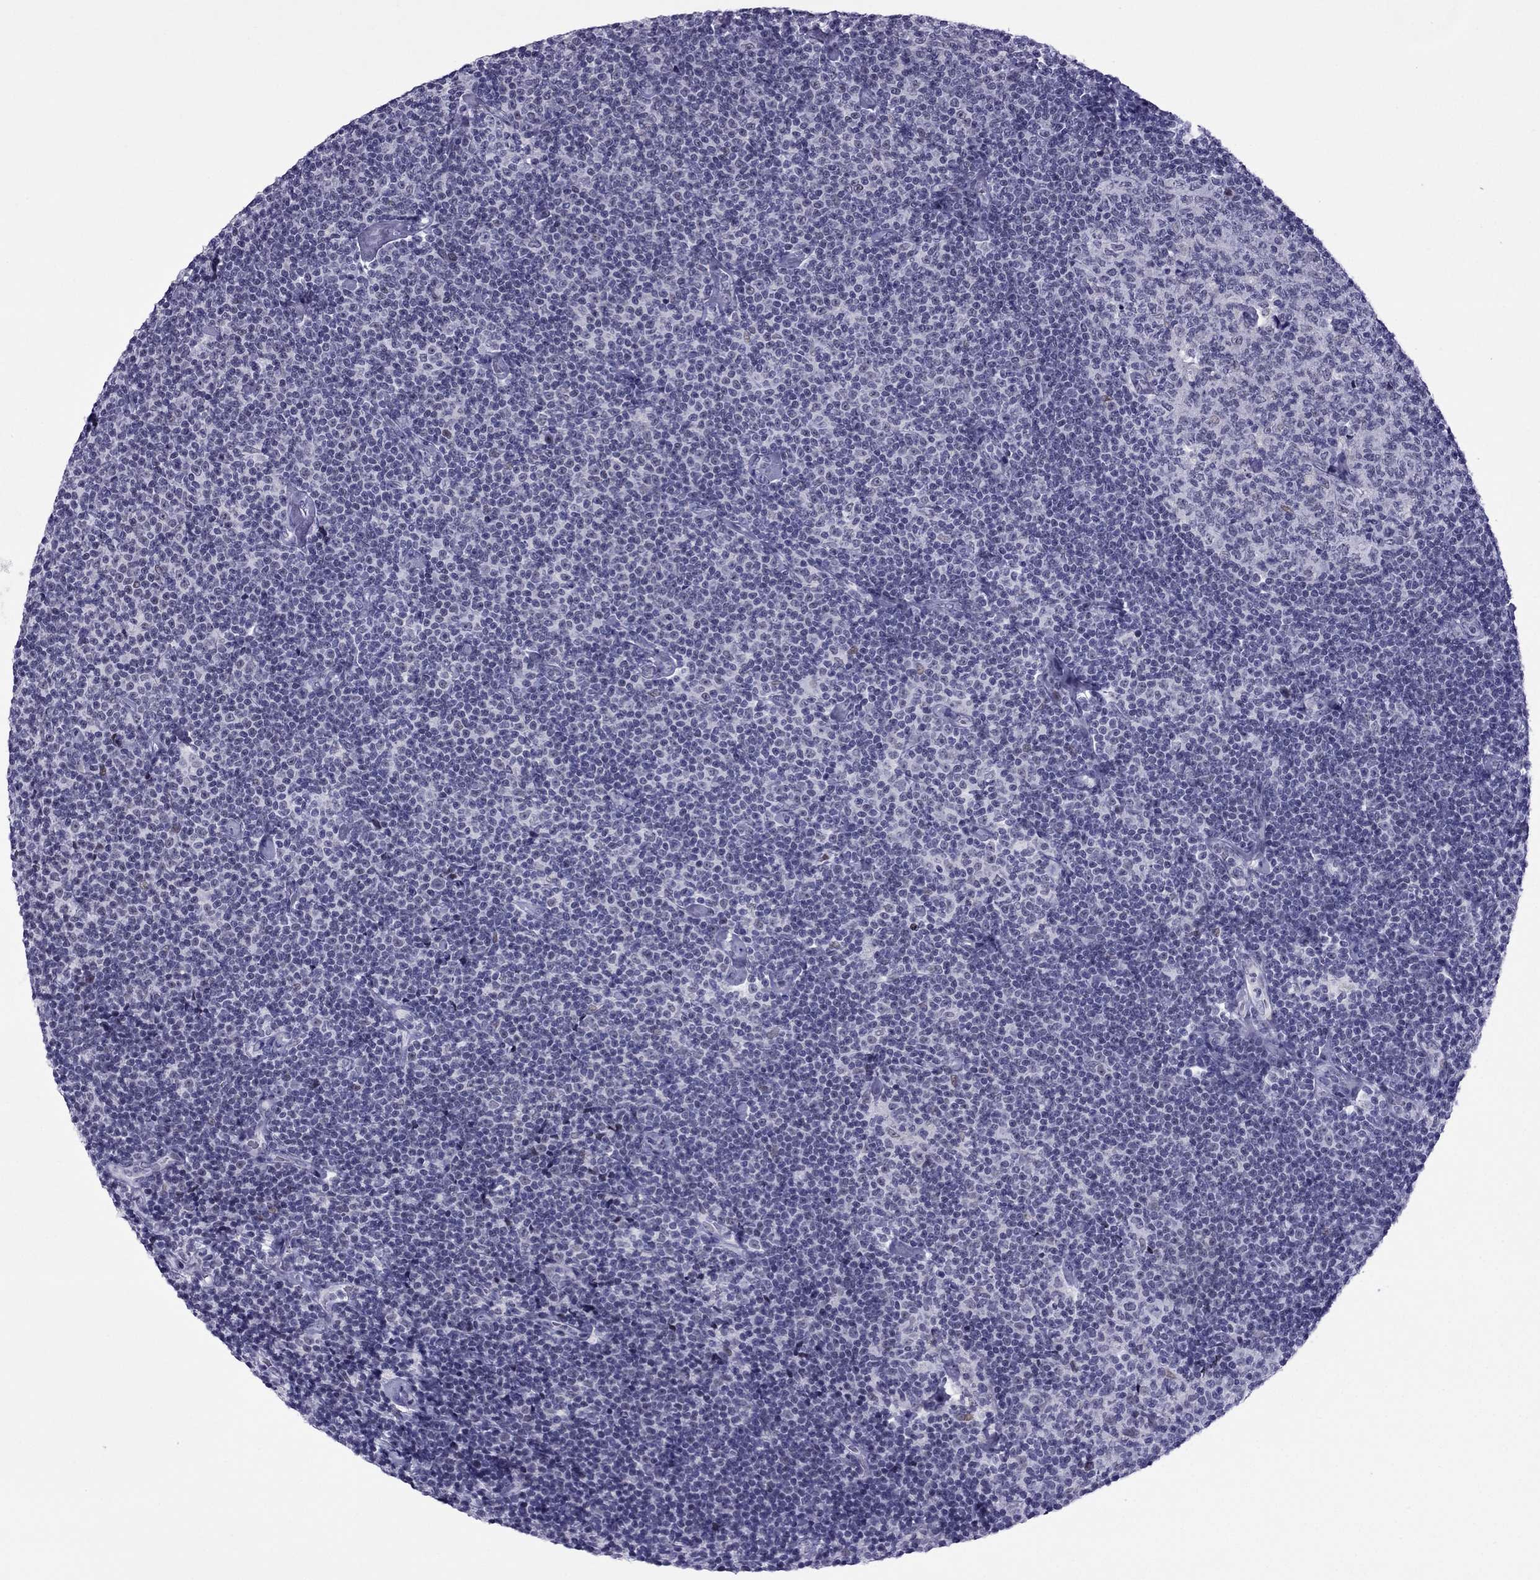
{"staining": {"intensity": "negative", "quantity": "none", "location": "none"}, "tissue": "lymphoma", "cell_type": "Tumor cells", "image_type": "cancer", "snomed": [{"axis": "morphology", "description": "Malignant lymphoma, non-Hodgkin's type, Low grade"}, {"axis": "topography", "description": "Lymph node"}], "caption": "A micrograph of lymphoma stained for a protein exhibits no brown staining in tumor cells. (DAB IHC with hematoxylin counter stain).", "gene": "MYLK3", "patient": {"sex": "male", "age": 81}}